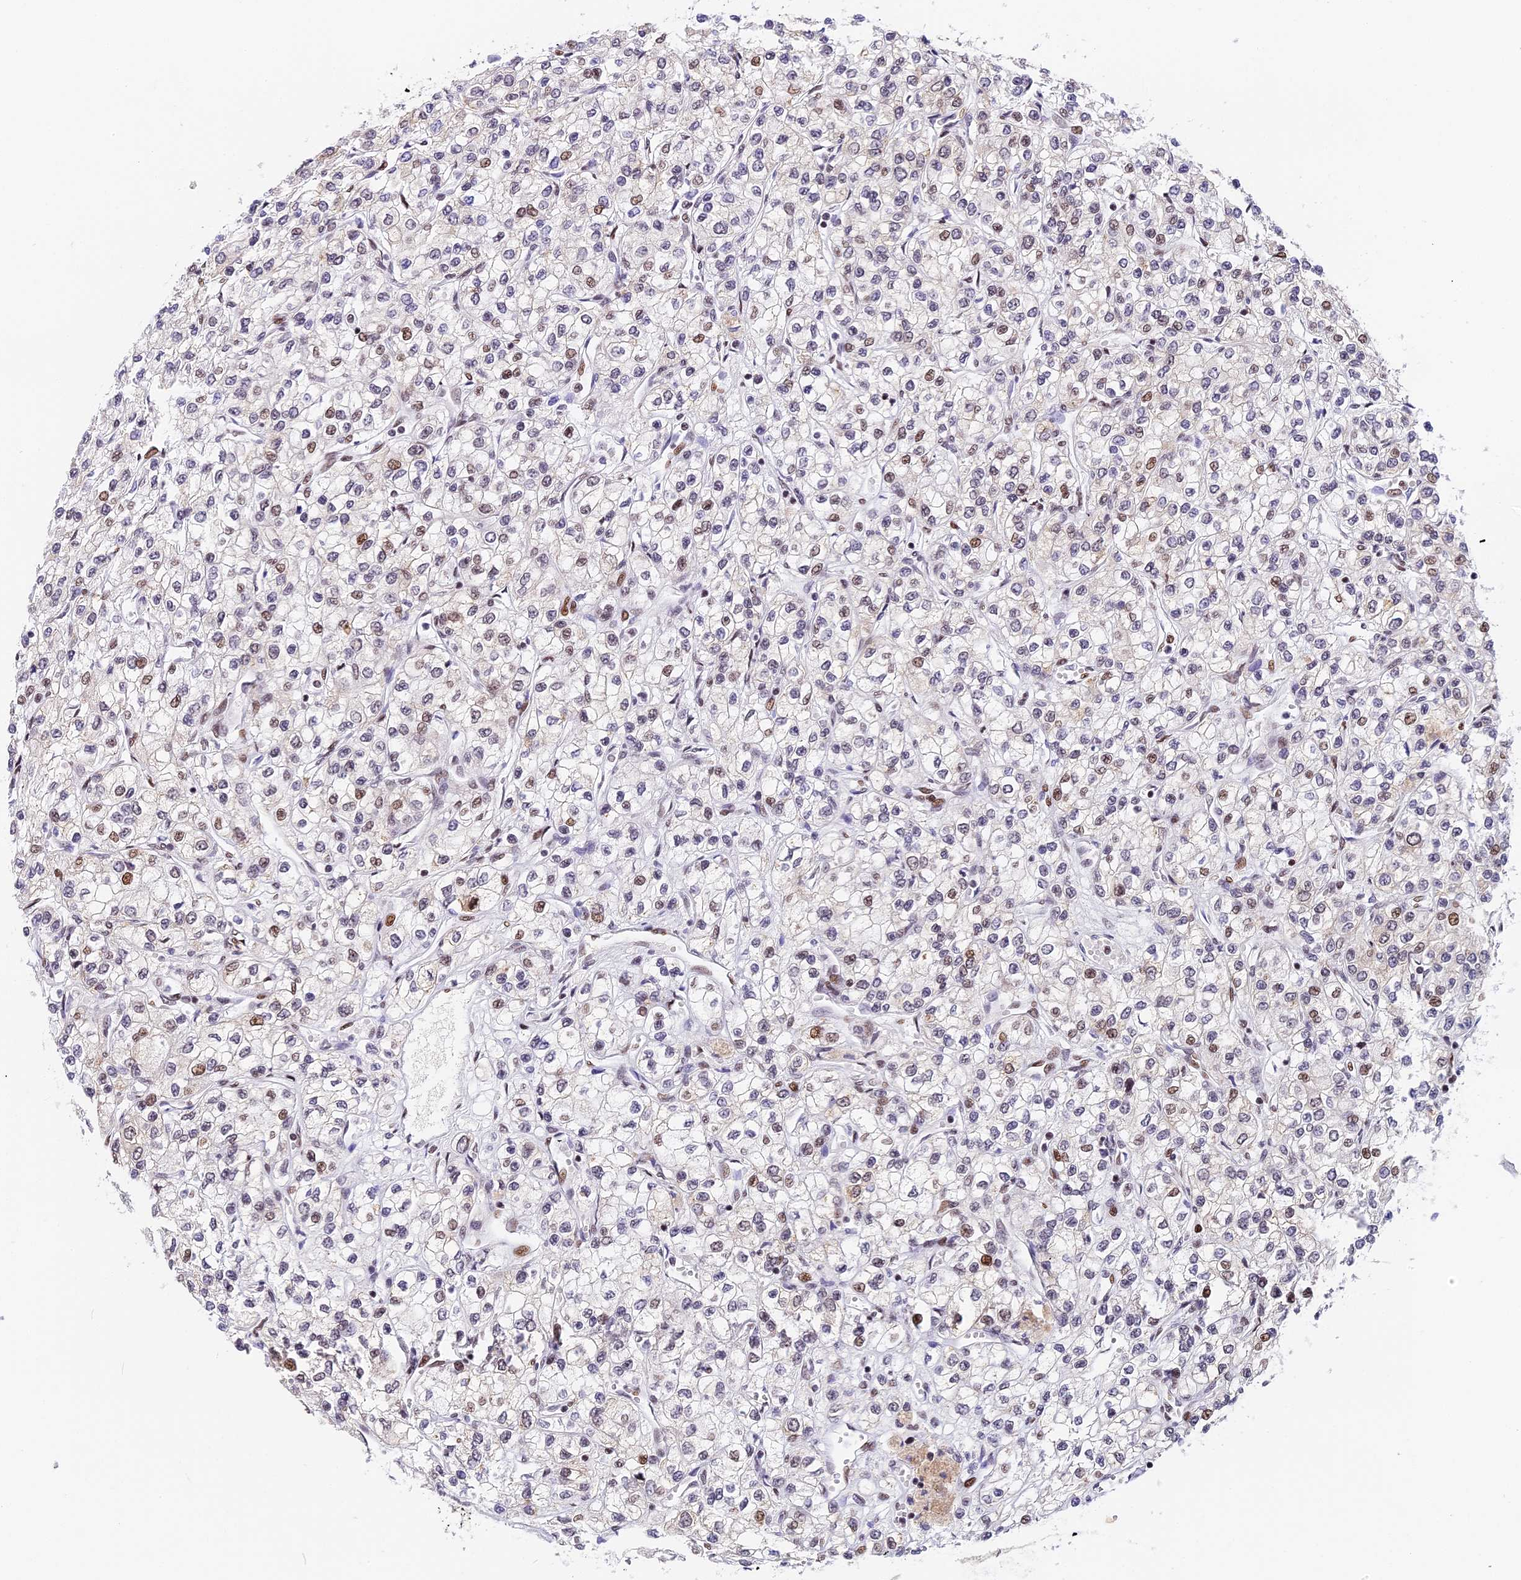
{"staining": {"intensity": "moderate", "quantity": "25%-75%", "location": "nuclear"}, "tissue": "renal cancer", "cell_type": "Tumor cells", "image_type": "cancer", "snomed": [{"axis": "morphology", "description": "Adenocarcinoma, NOS"}, {"axis": "topography", "description": "Kidney"}], "caption": "The micrograph reveals staining of adenocarcinoma (renal), revealing moderate nuclear protein positivity (brown color) within tumor cells. Using DAB (brown) and hematoxylin (blue) stains, captured at high magnification using brightfield microscopy.", "gene": "SBNO1", "patient": {"sex": "male", "age": 80}}